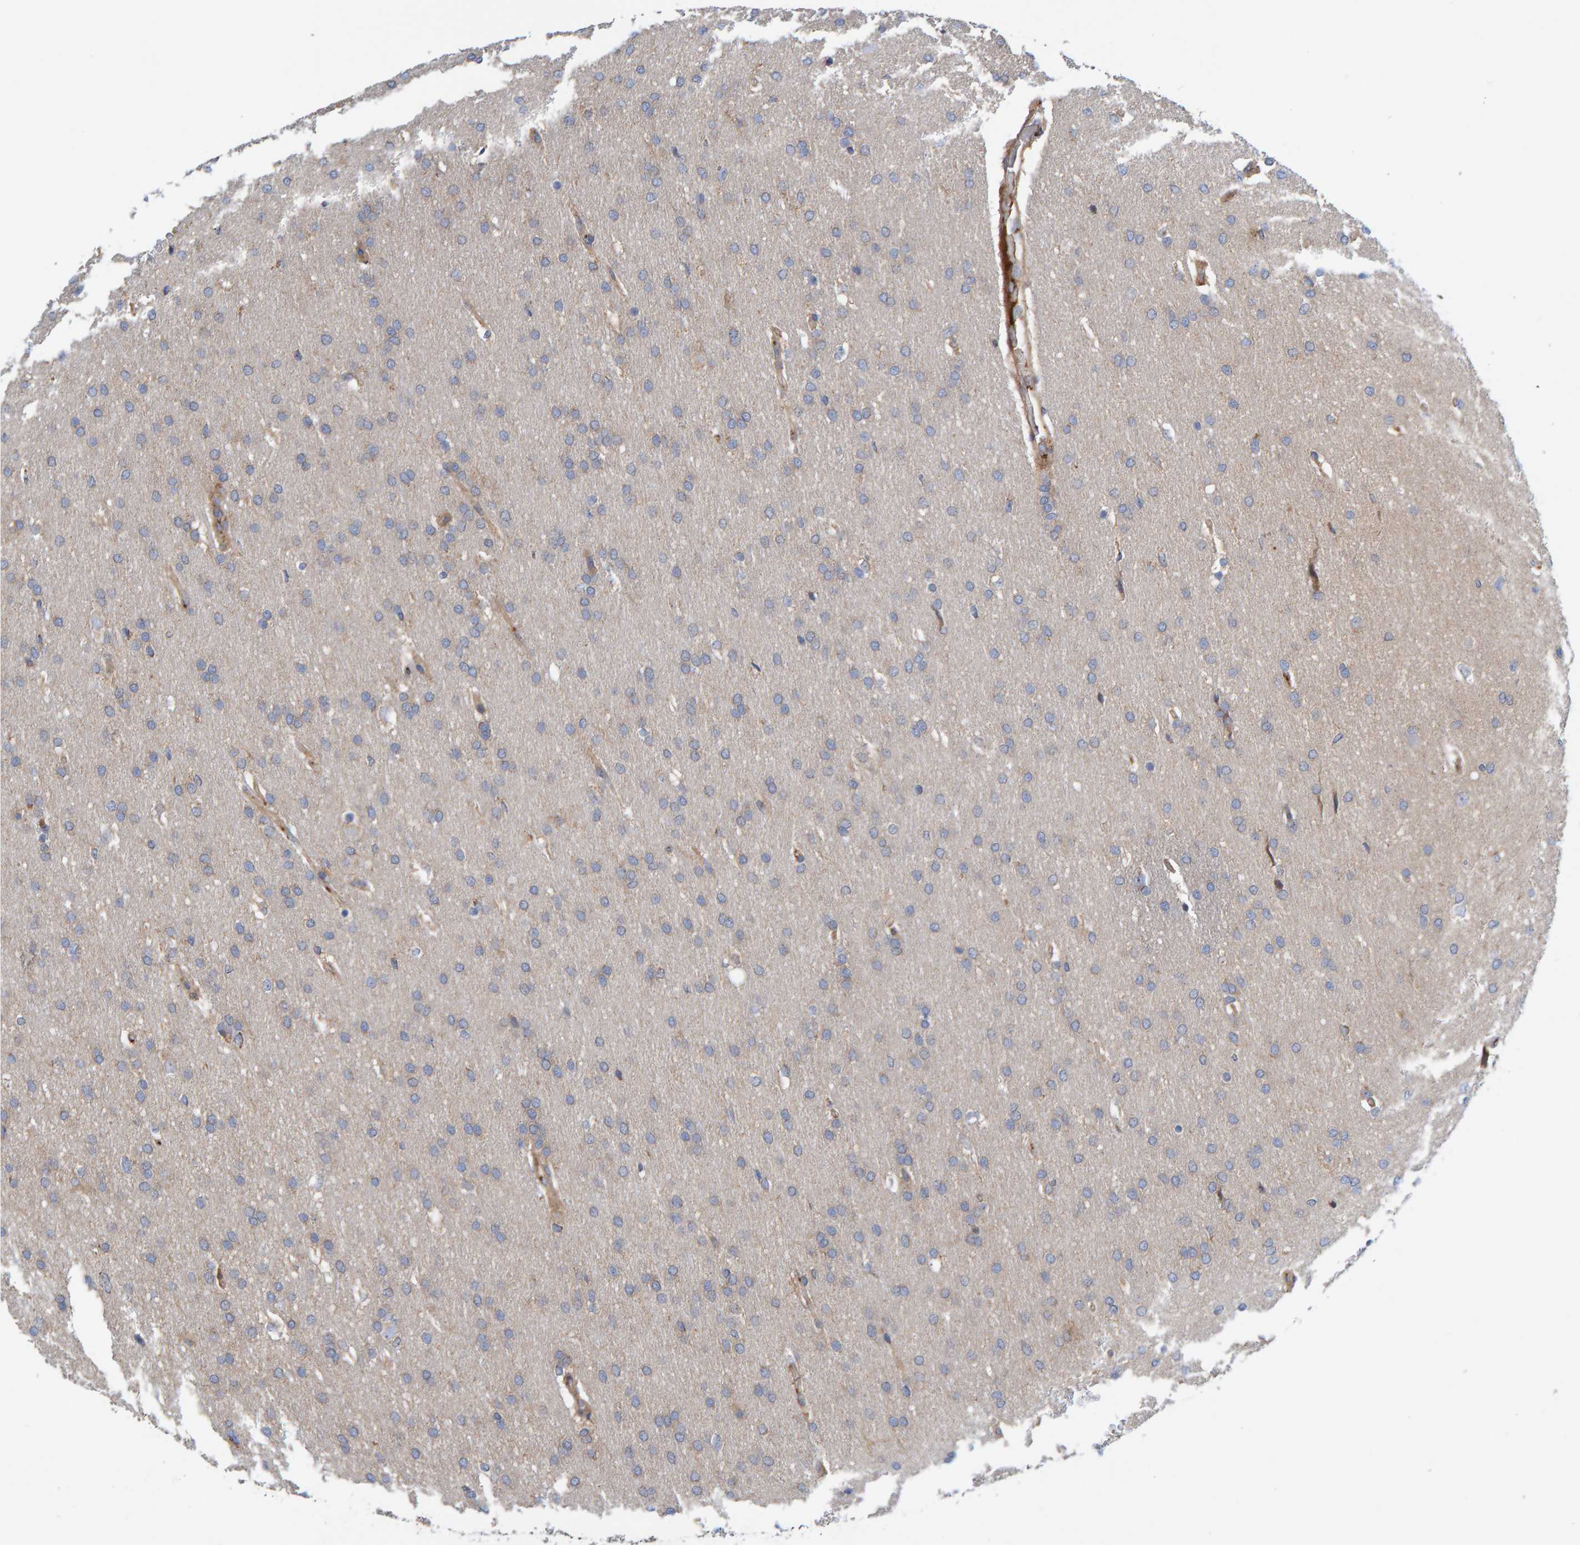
{"staining": {"intensity": "weak", "quantity": "<25%", "location": "cytoplasmic/membranous"}, "tissue": "glioma", "cell_type": "Tumor cells", "image_type": "cancer", "snomed": [{"axis": "morphology", "description": "Glioma, malignant, Low grade"}, {"axis": "topography", "description": "Brain"}], "caption": "Tumor cells show no significant protein staining in glioma.", "gene": "KIAA0753", "patient": {"sex": "female", "age": 37}}